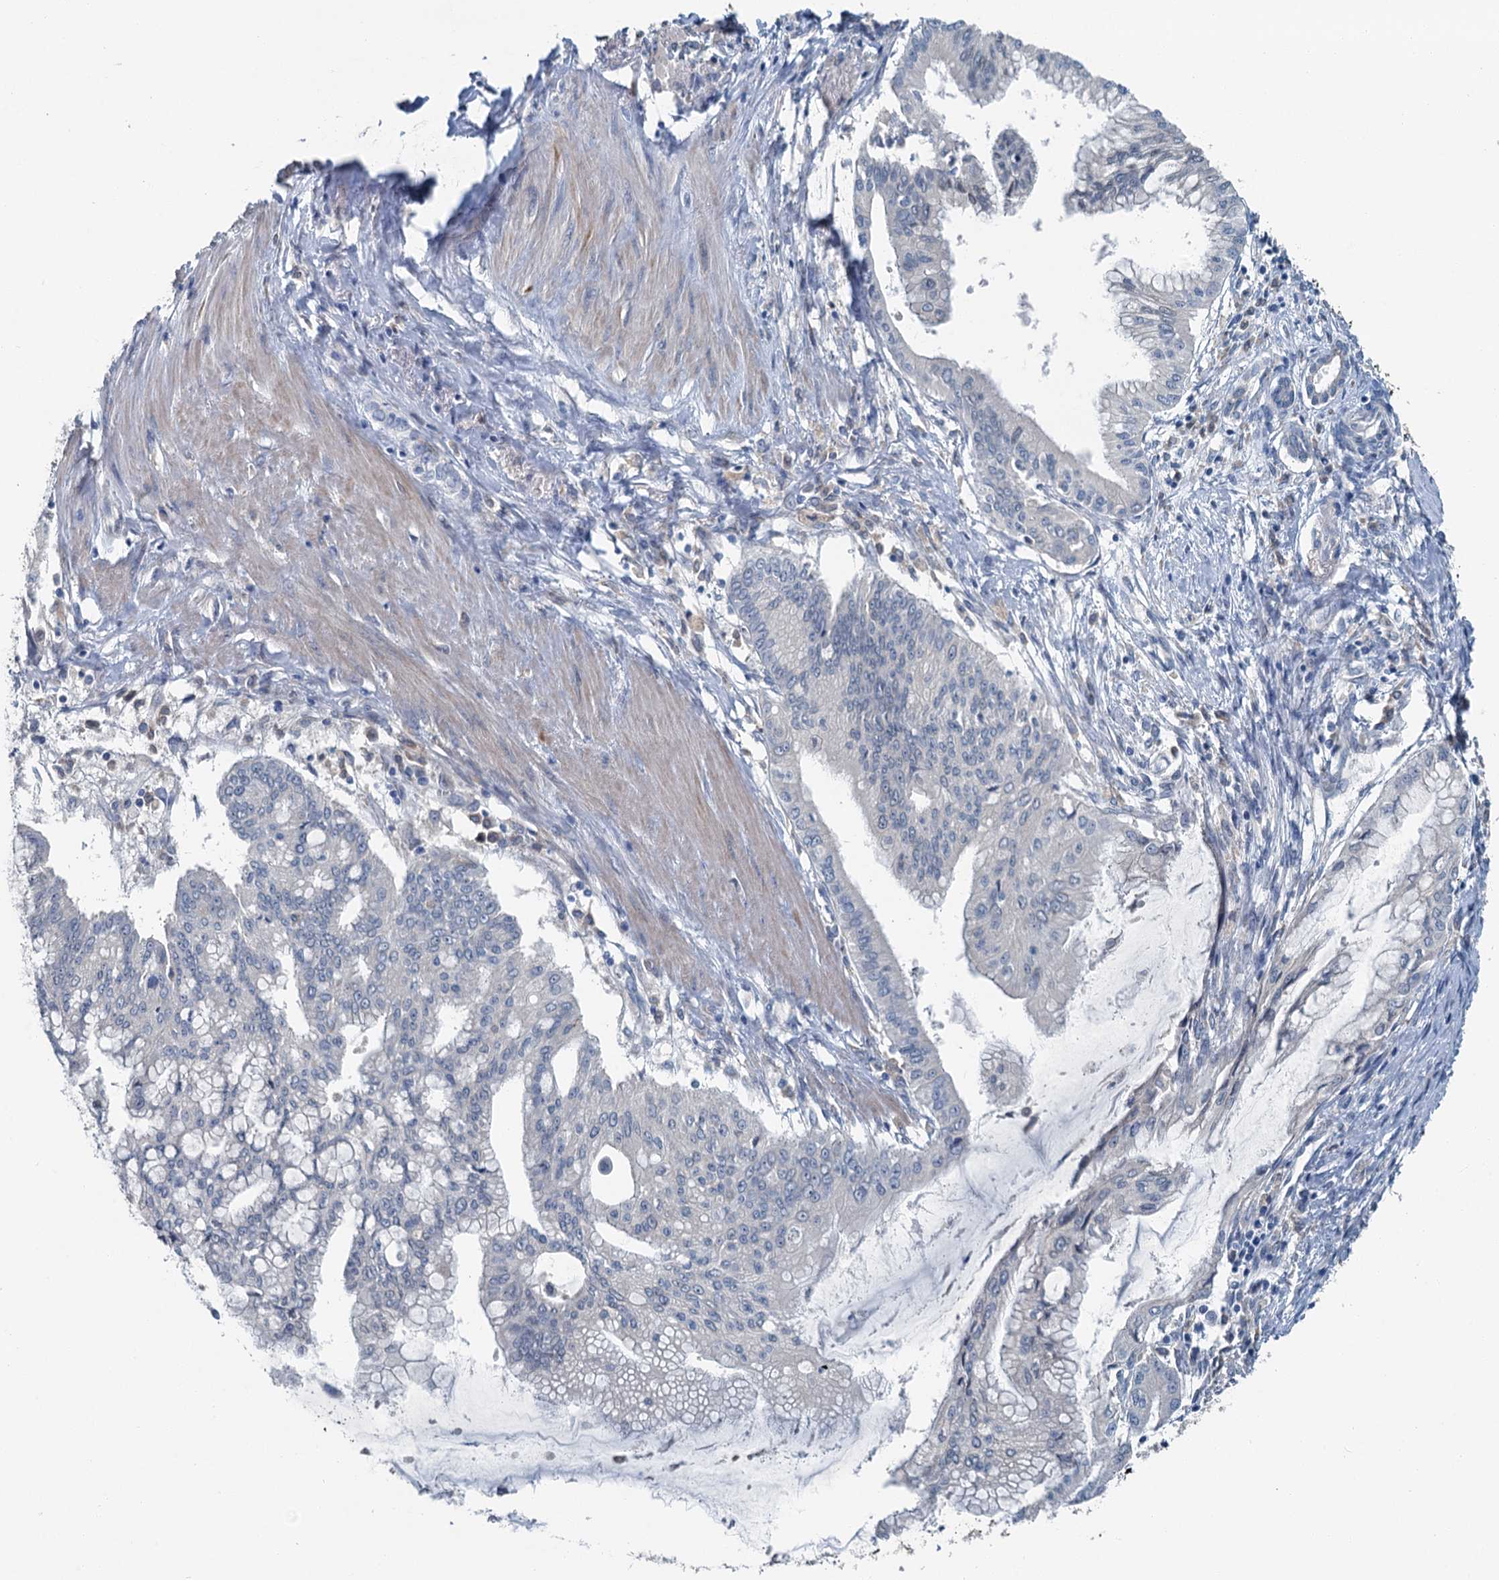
{"staining": {"intensity": "negative", "quantity": "none", "location": "none"}, "tissue": "pancreatic cancer", "cell_type": "Tumor cells", "image_type": "cancer", "snomed": [{"axis": "morphology", "description": "Adenocarcinoma, NOS"}, {"axis": "topography", "description": "Pancreas"}], "caption": "An image of human adenocarcinoma (pancreatic) is negative for staining in tumor cells.", "gene": "C6orf120", "patient": {"sex": "male", "age": 46}}